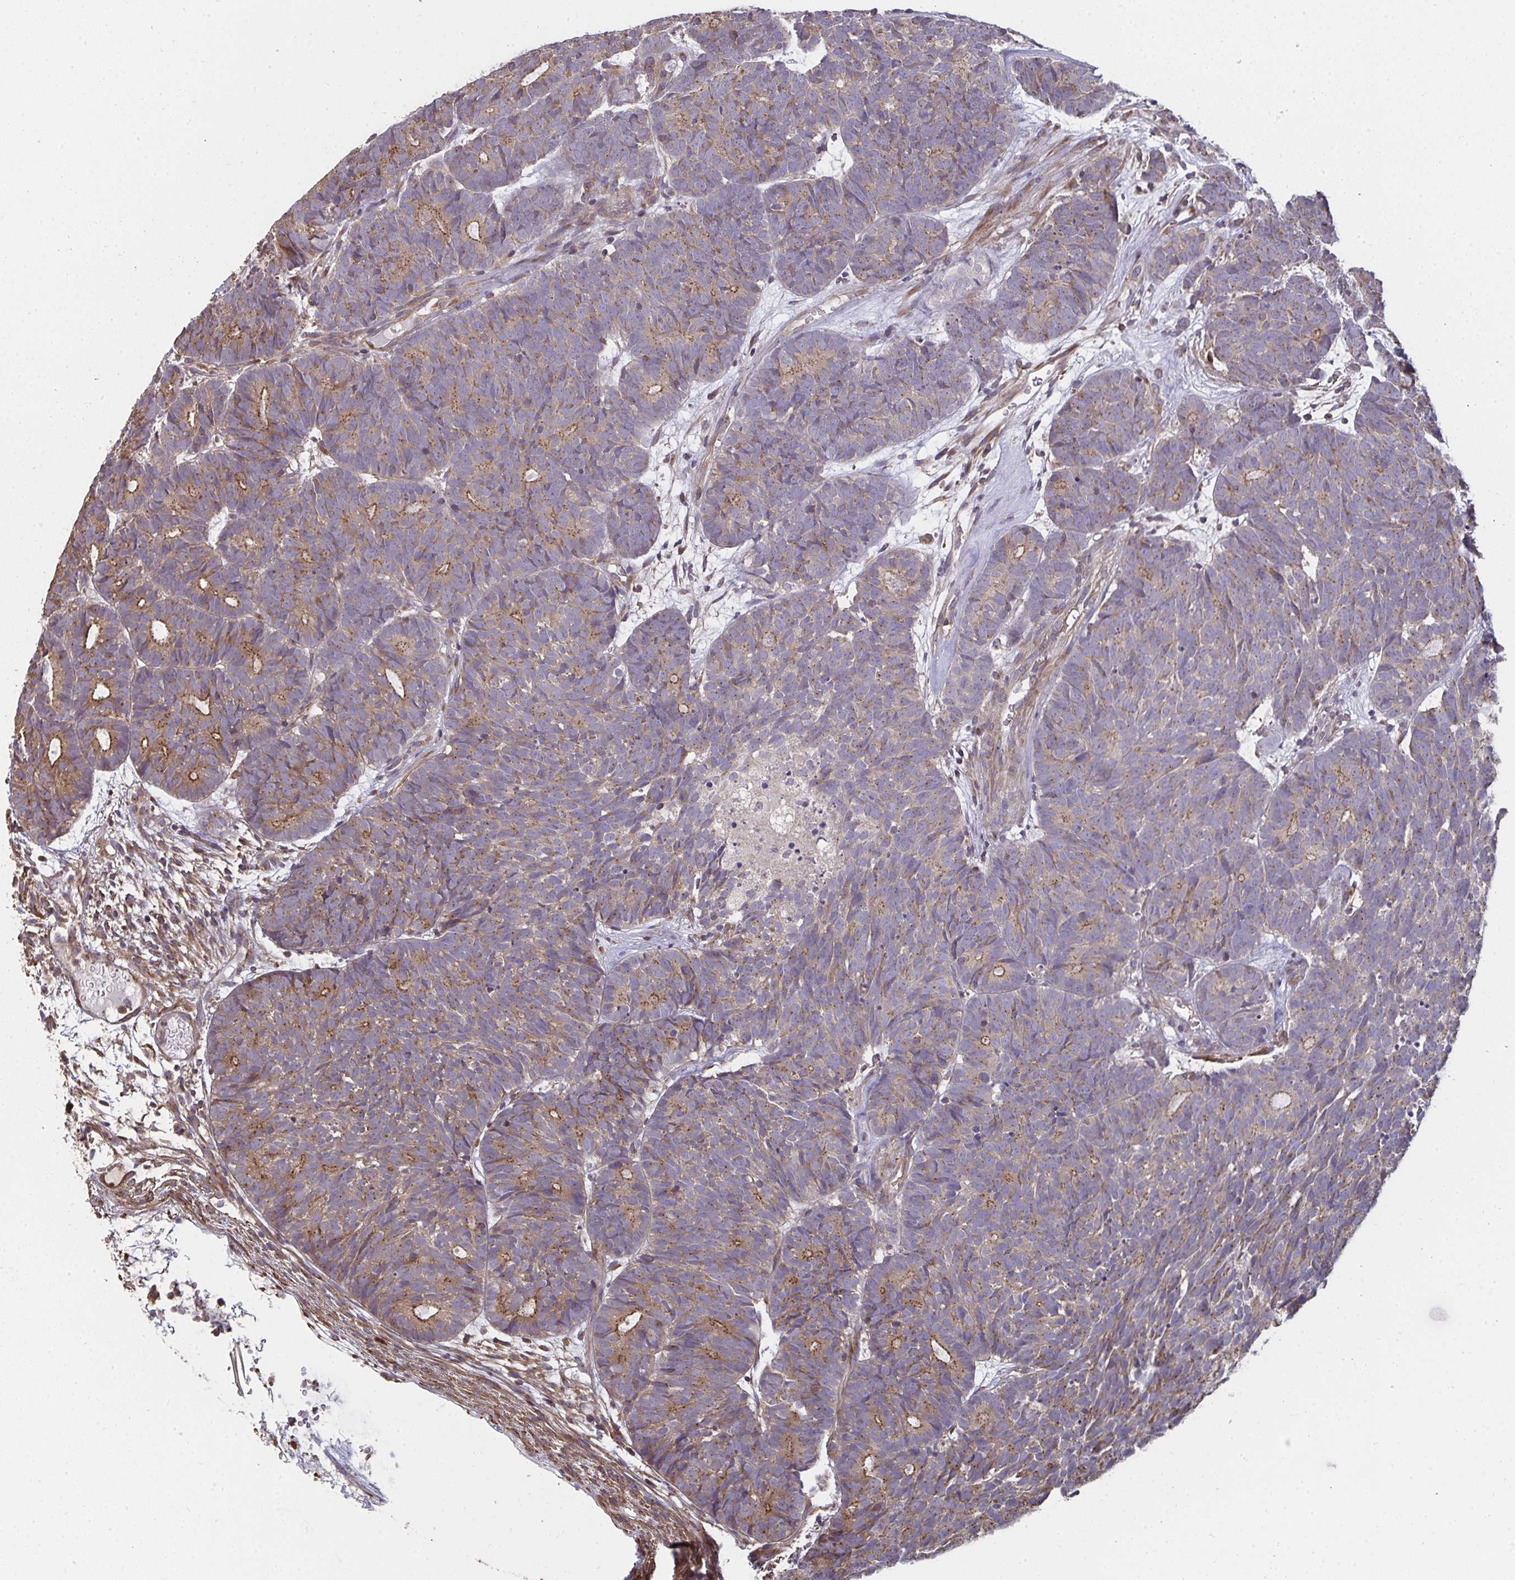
{"staining": {"intensity": "weak", "quantity": "25%-75%", "location": "cytoplasmic/membranous"}, "tissue": "head and neck cancer", "cell_type": "Tumor cells", "image_type": "cancer", "snomed": [{"axis": "morphology", "description": "Adenocarcinoma, NOS"}, {"axis": "topography", "description": "Head-Neck"}], "caption": "Immunohistochemistry image of human head and neck cancer (adenocarcinoma) stained for a protein (brown), which shows low levels of weak cytoplasmic/membranous expression in approximately 25%-75% of tumor cells.", "gene": "ZFYVE28", "patient": {"sex": "female", "age": 81}}